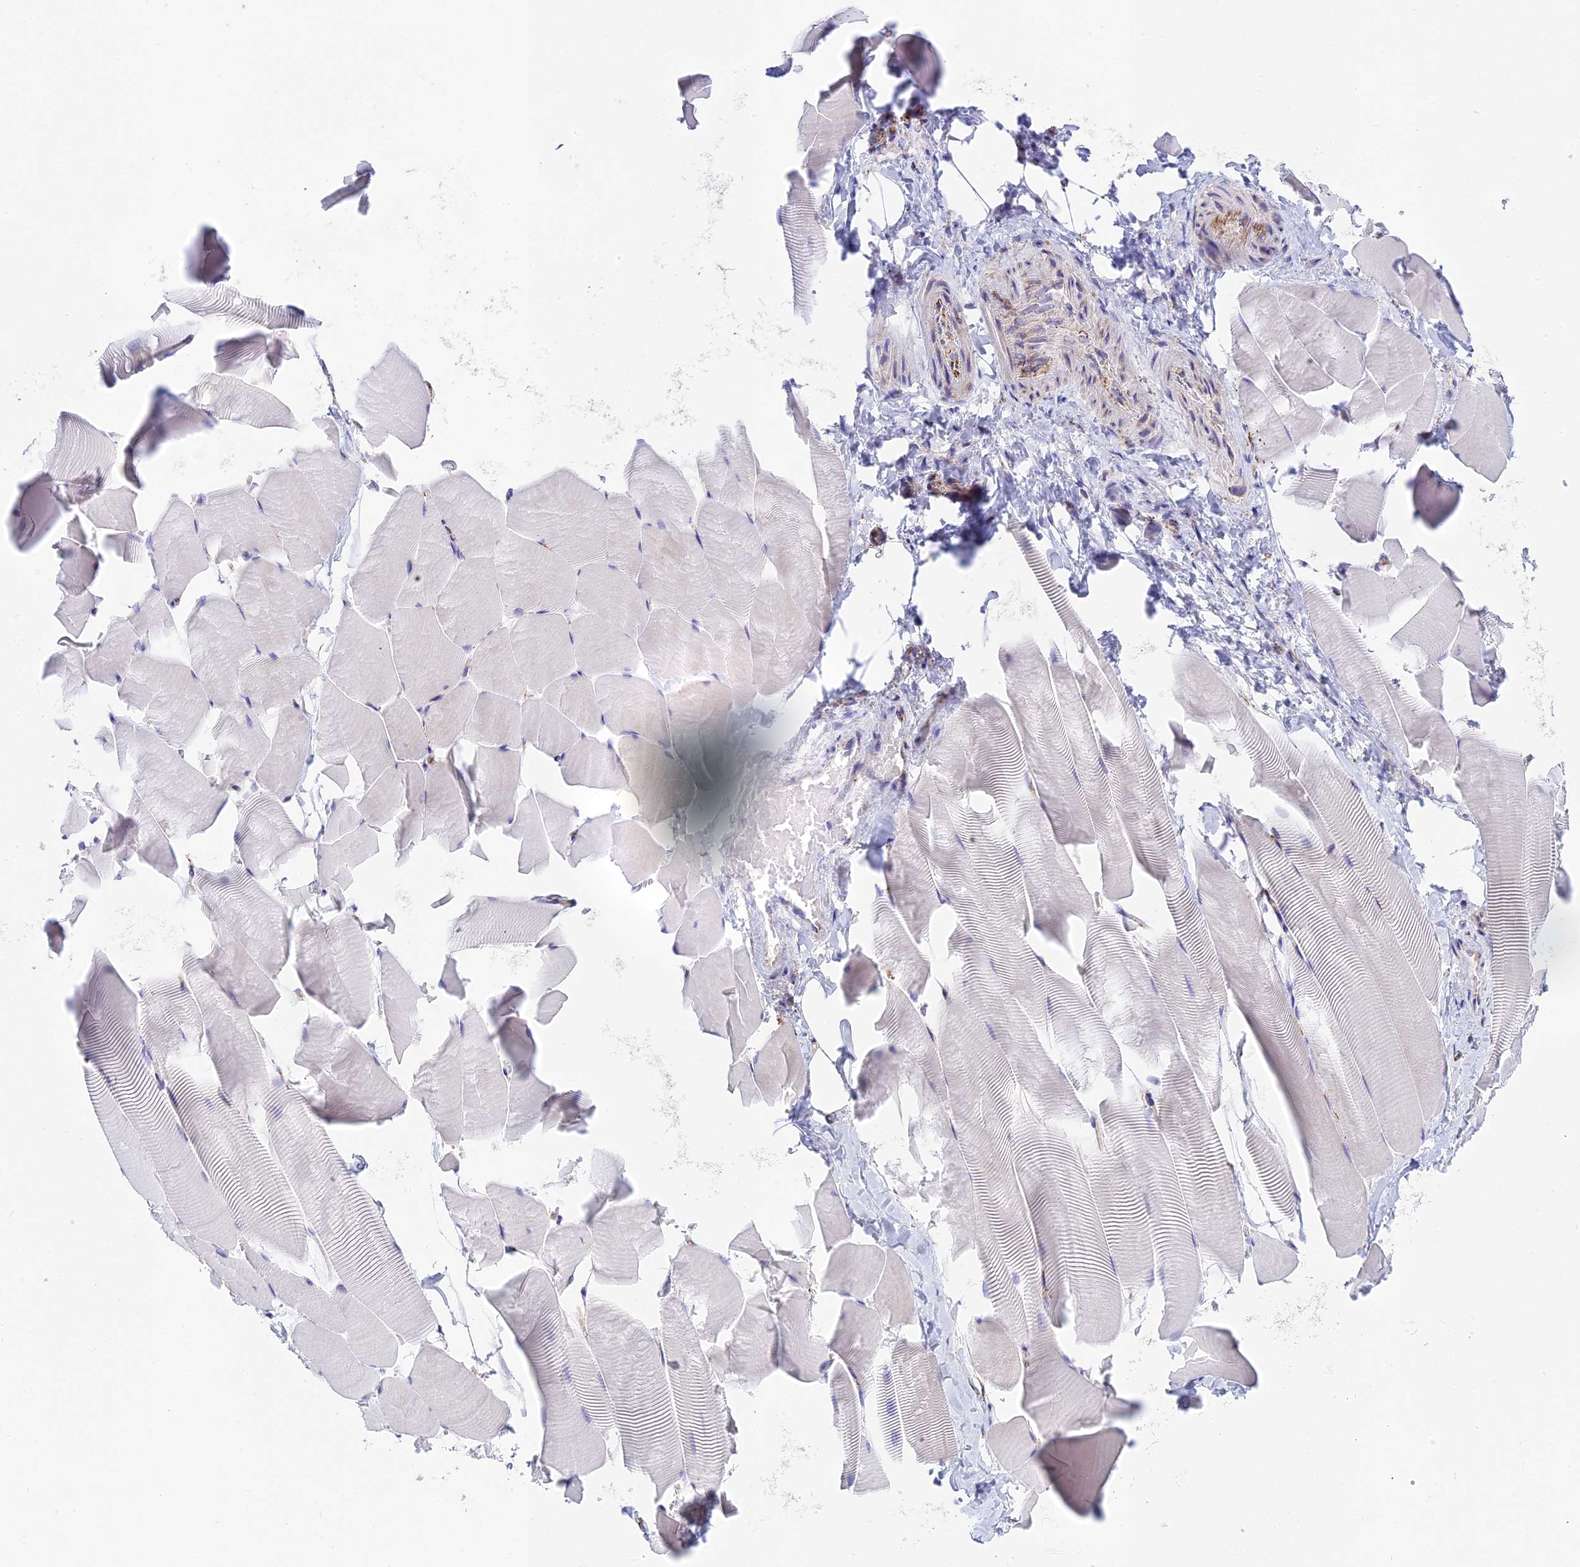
{"staining": {"intensity": "moderate", "quantity": "<25%", "location": "cytoplasmic/membranous,nuclear"}, "tissue": "skeletal muscle", "cell_type": "Myocytes", "image_type": "normal", "snomed": [{"axis": "morphology", "description": "Normal tissue, NOS"}, {"axis": "topography", "description": "Skeletal muscle"}], "caption": "Human skeletal muscle stained with a brown dye demonstrates moderate cytoplasmic/membranous,nuclear positive expression in approximately <25% of myocytes.", "gene": "TUBGCP6", "patient": {"sex": "male", "age": 25}}